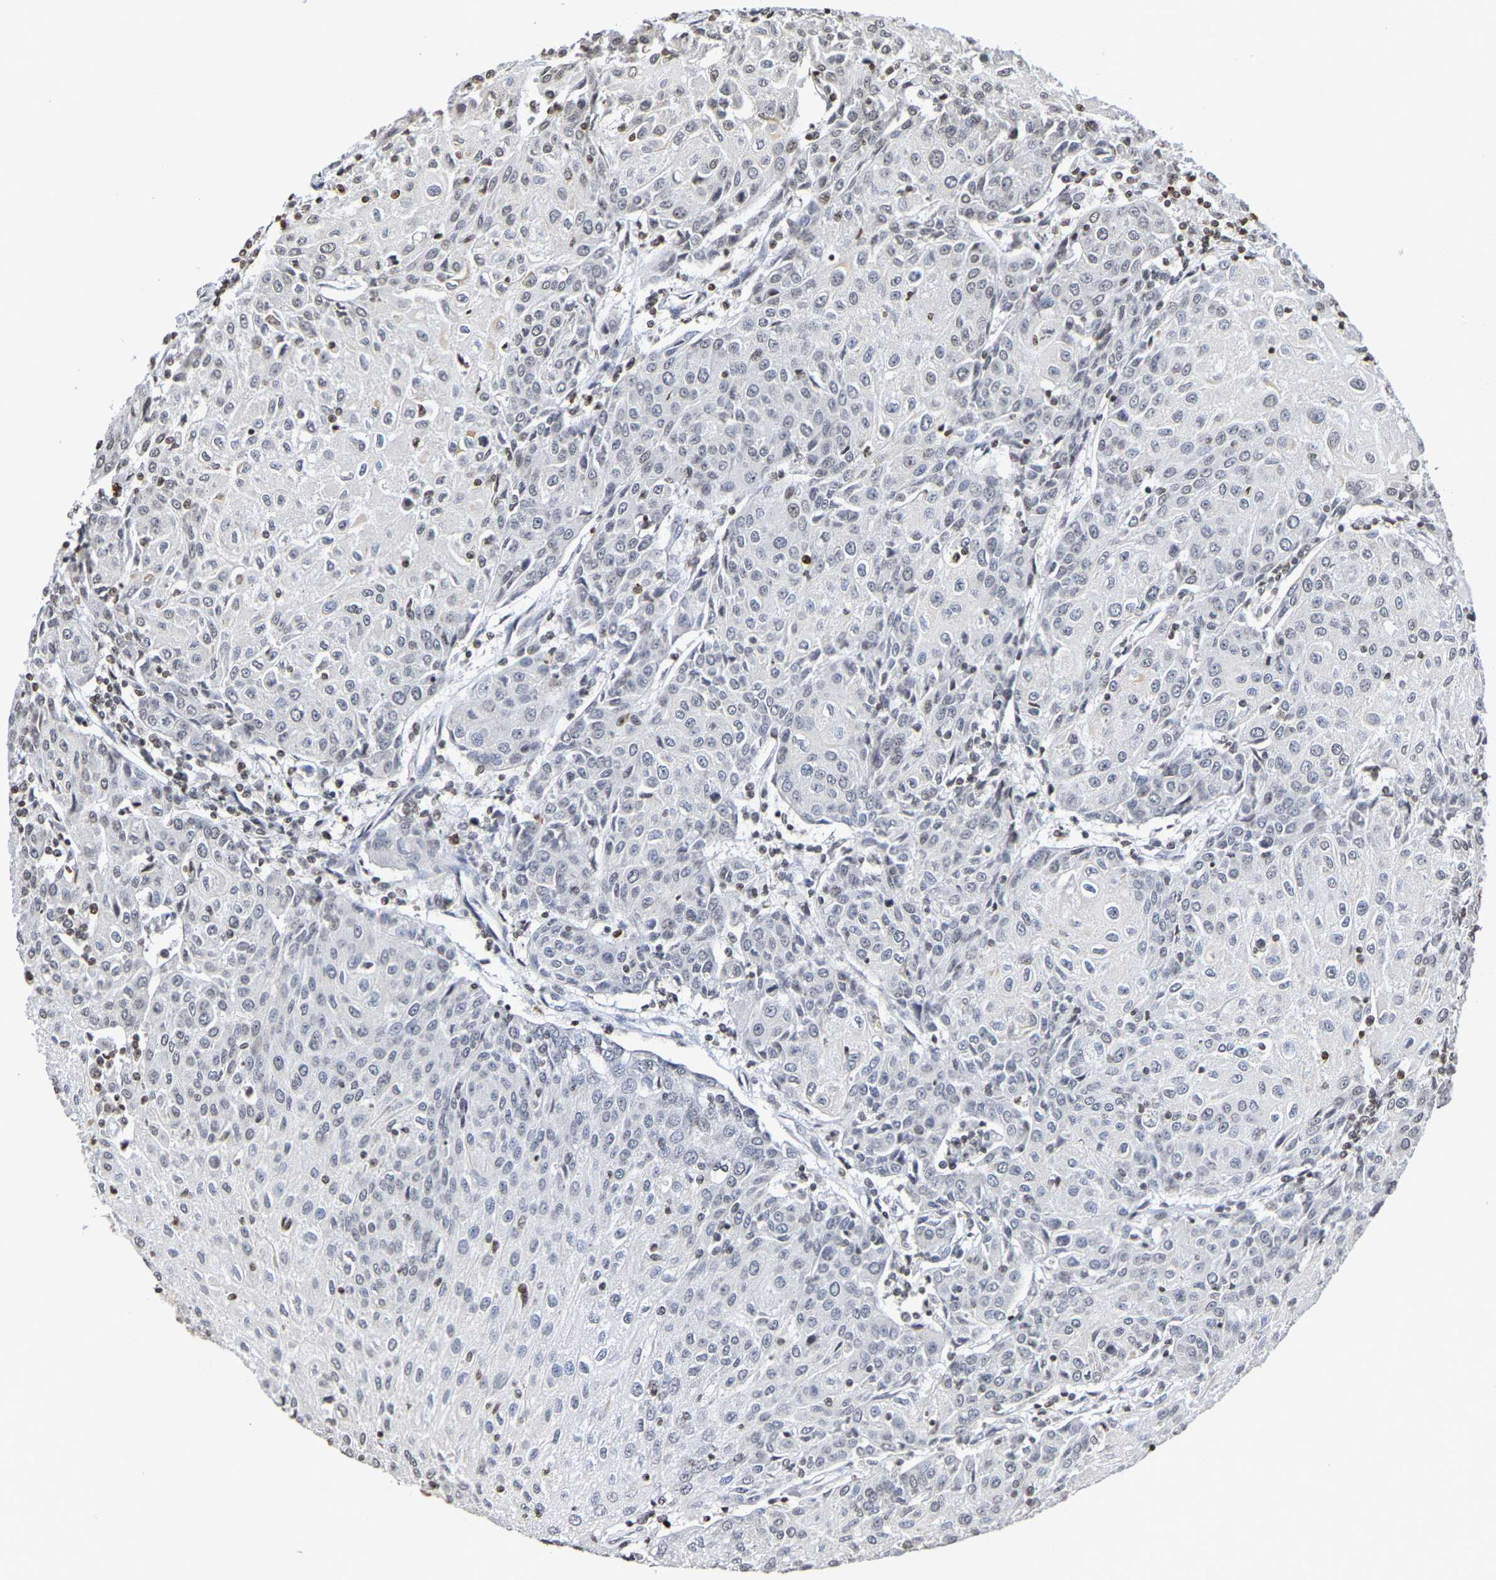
{"staining": {"intensity": "negative", "quantity": "none", "location": "none"}, "tissue": "urothelial cancer", "cell_type": "Tumor cells", "image_type": "cancer", "snomed": [{"axis": "morphology", "description": "Urothelial carcinoma, High grade"}, {"axis": "topography", "description": "Urinary bladder"}], "caption": "Immunohistochemistry of human high-grade urothelial carcinoma exhibits no expression in tumor cells.", "gene": "ATF4", "patient": {"sex": "female", "age": 85}}